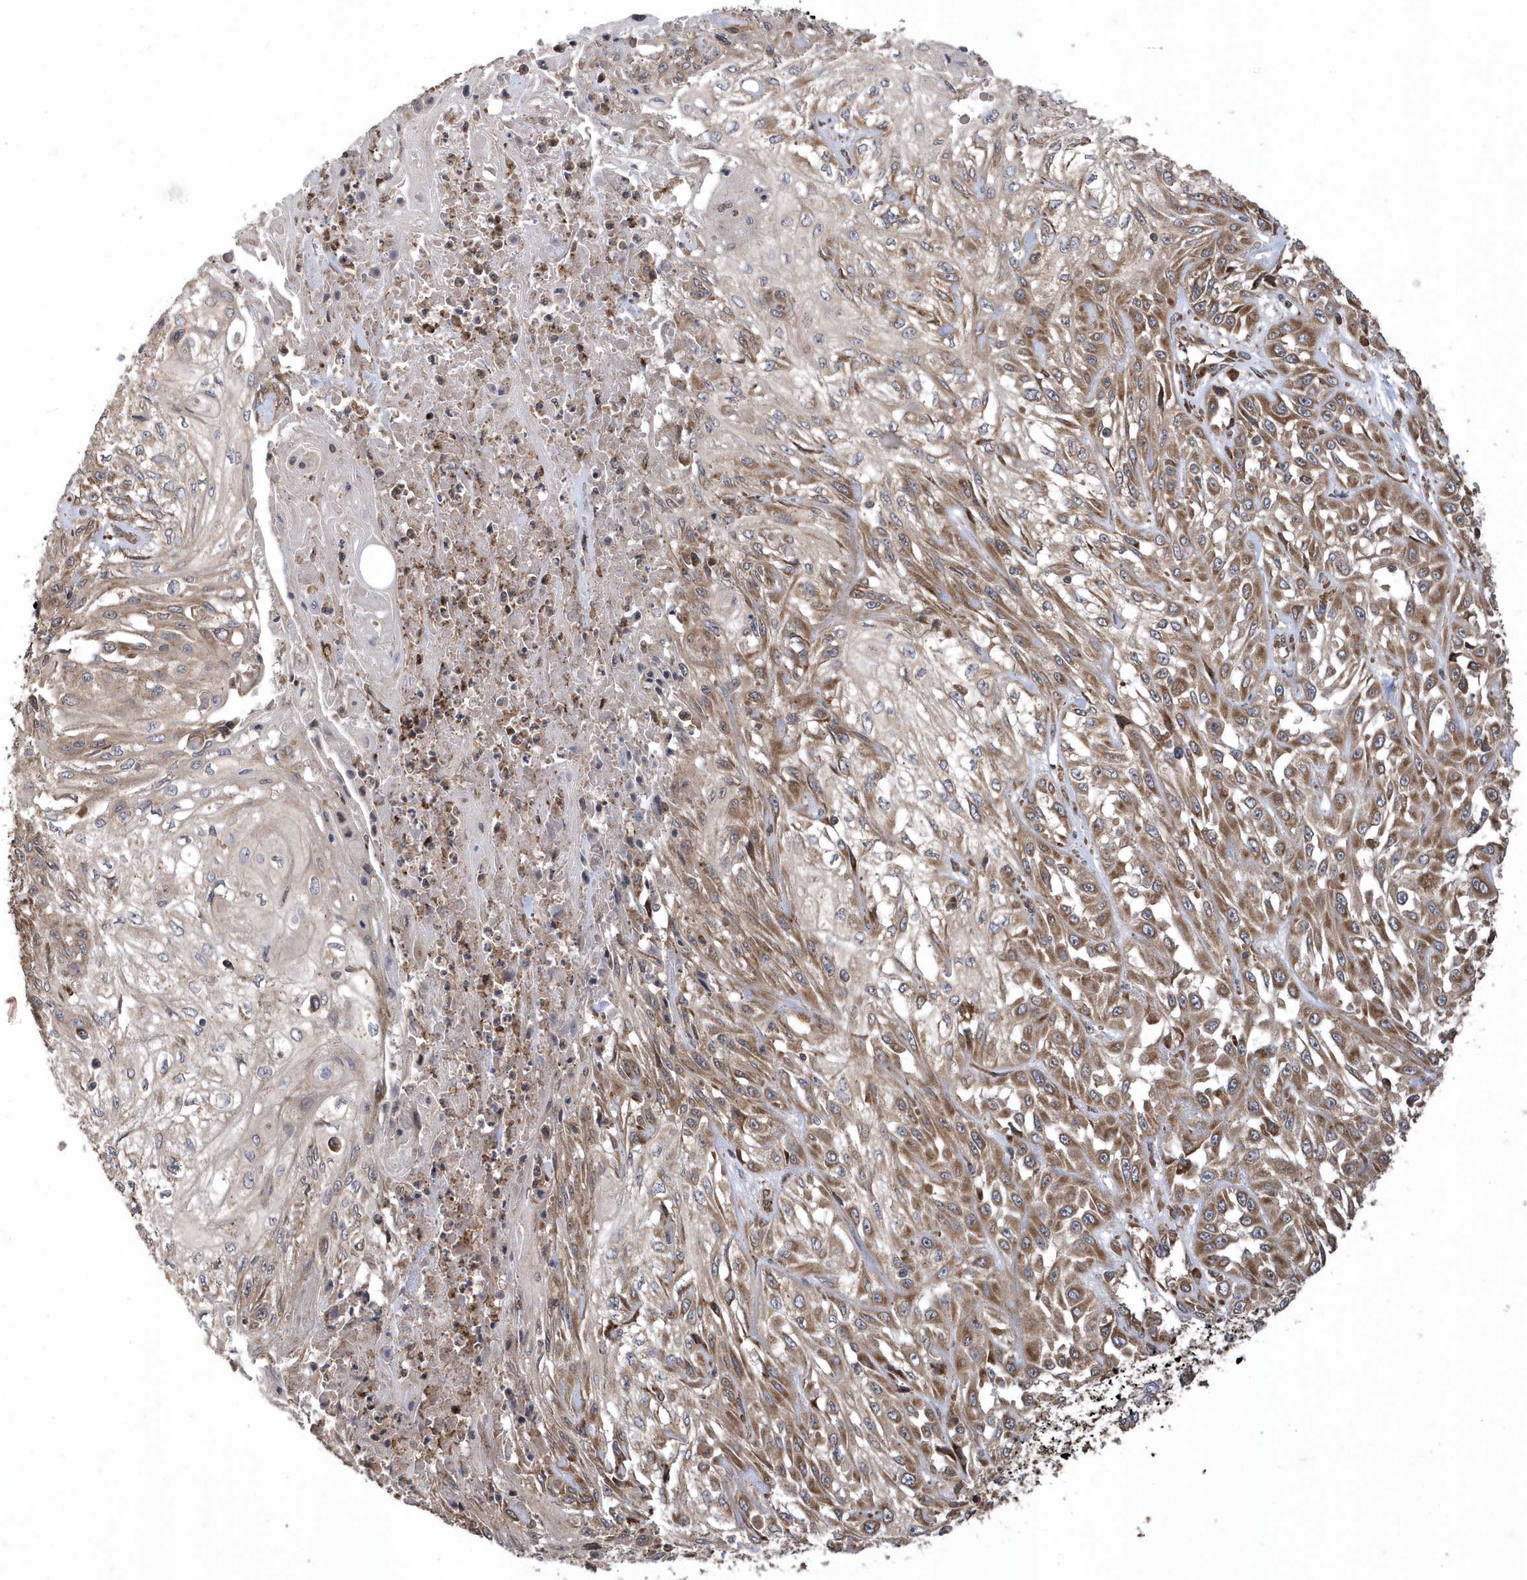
{"staining": {"intensity": "moderate", "quantity": ">75%", "location": "cytoplasmic/membranous"}, "tissue": "skin cancer", "cell_type": "Tumor cells", "image_type": "cancer", "snomed": [{"axis": "morphology", "description": "Squamous cell carcinoma, NOS"}, {"axis": "morphology", "description": "Squamous cell carcinoma, metastatic, NOS"}, {"axis": "topography", "description": "Skin"}, {"axis": "topography", "description": "Lymph node"}], "caption": "This image demonstrates skin cancer stained with IHC to label a protein in brown. The cytoplasmic/membranous of tumor cells show moderate positivity for the protein. Nuclei are counter-stained blue.", "gene": "WASHC5", "patient": {"sex": "male", "age": 75}}